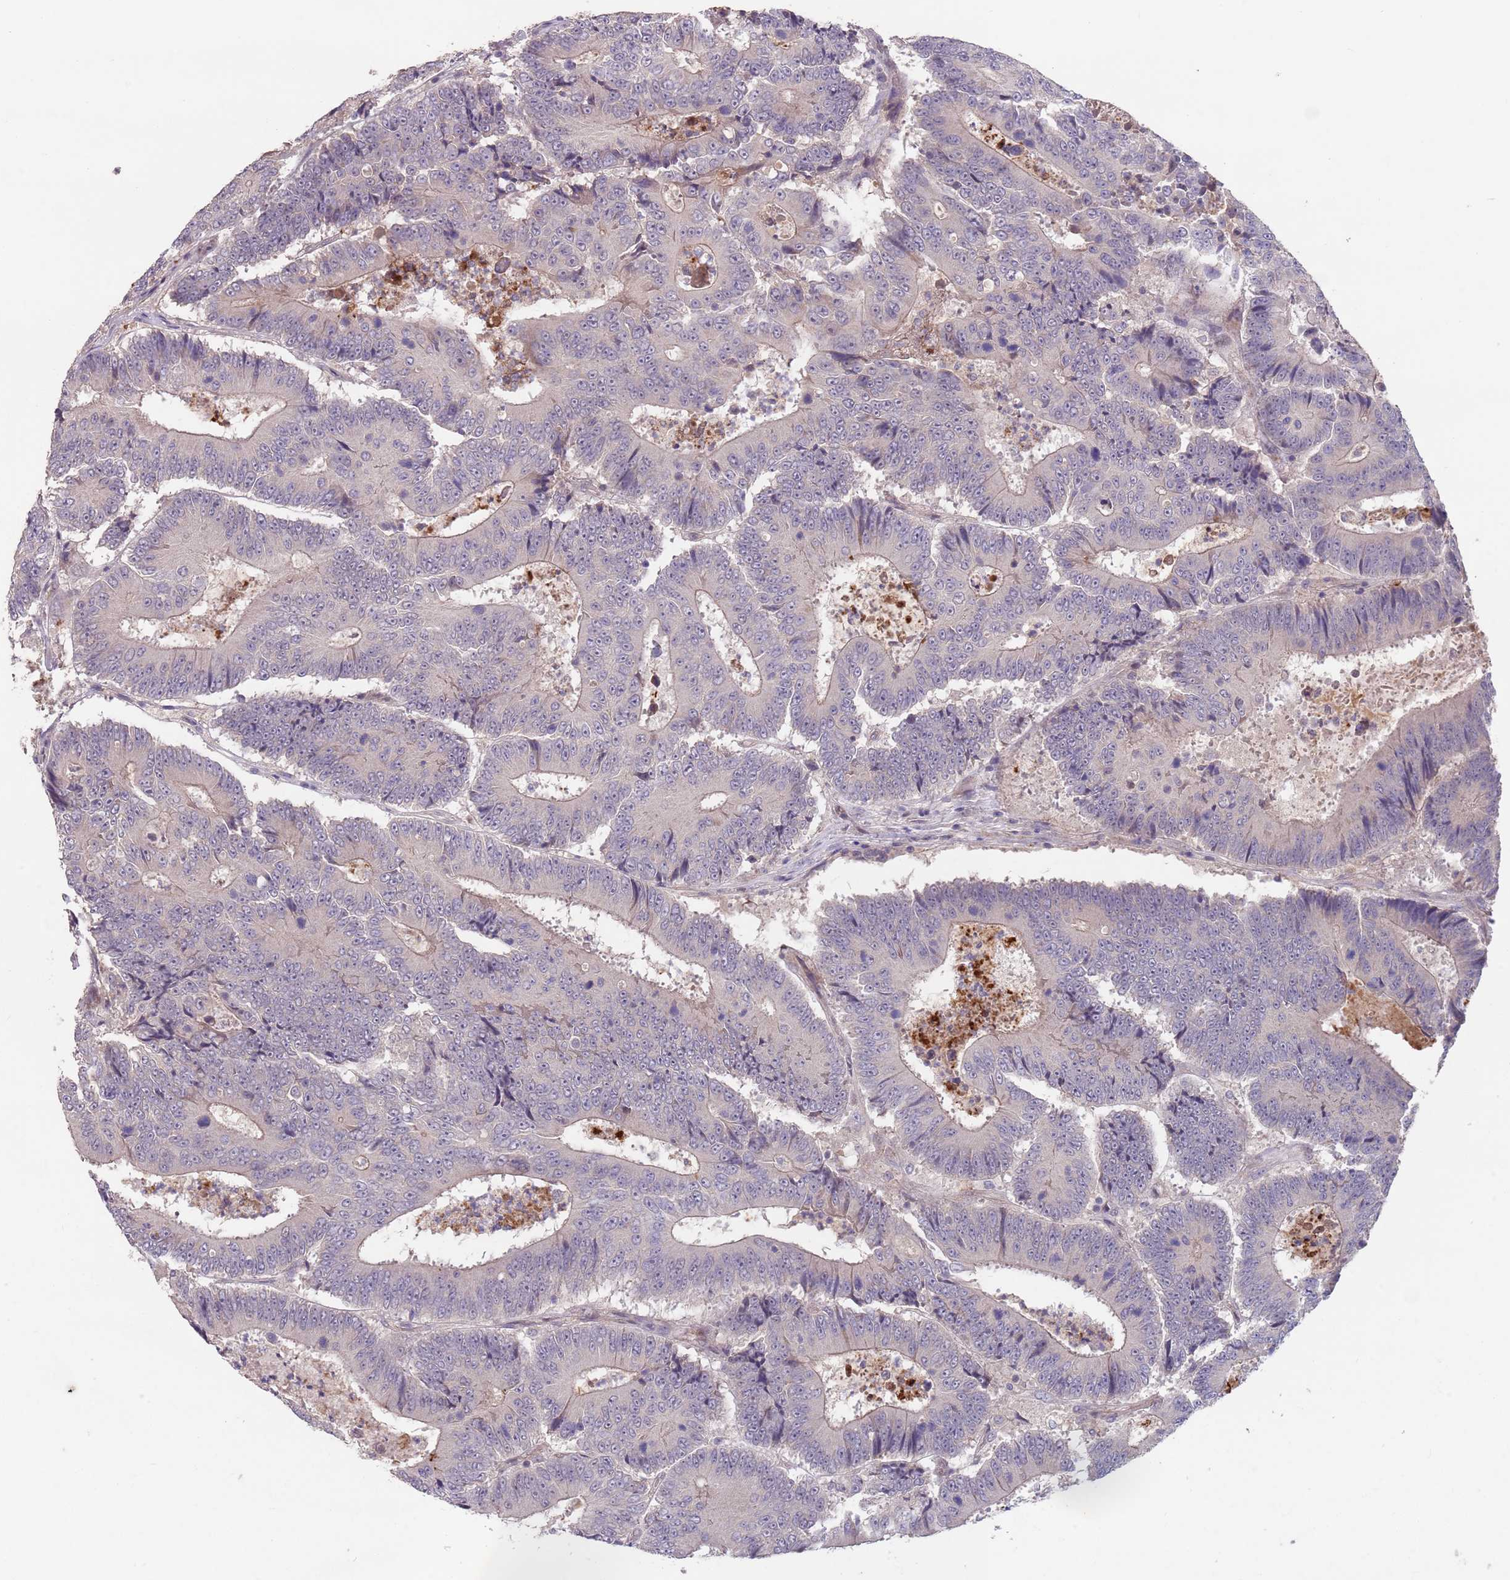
{"staining": {"intensity": "negative", "quantity": "none", "location": "none"}, "tissue": "colorectal cancer", "cell_type": "Tumor cells", "image_type": "cancer", "snomed": [{"axis": "morphology", "description": "Adenocarcinoma, NOS"}, {"axis": "topography", "description": "Colon"}], "caption": "Human adenocarcinoma (colorectal) stained for a protein using IHC exhibits no staining in tumor cells.", "gene": "MEI1", "patient": {"sex": "male", "age": 83}}